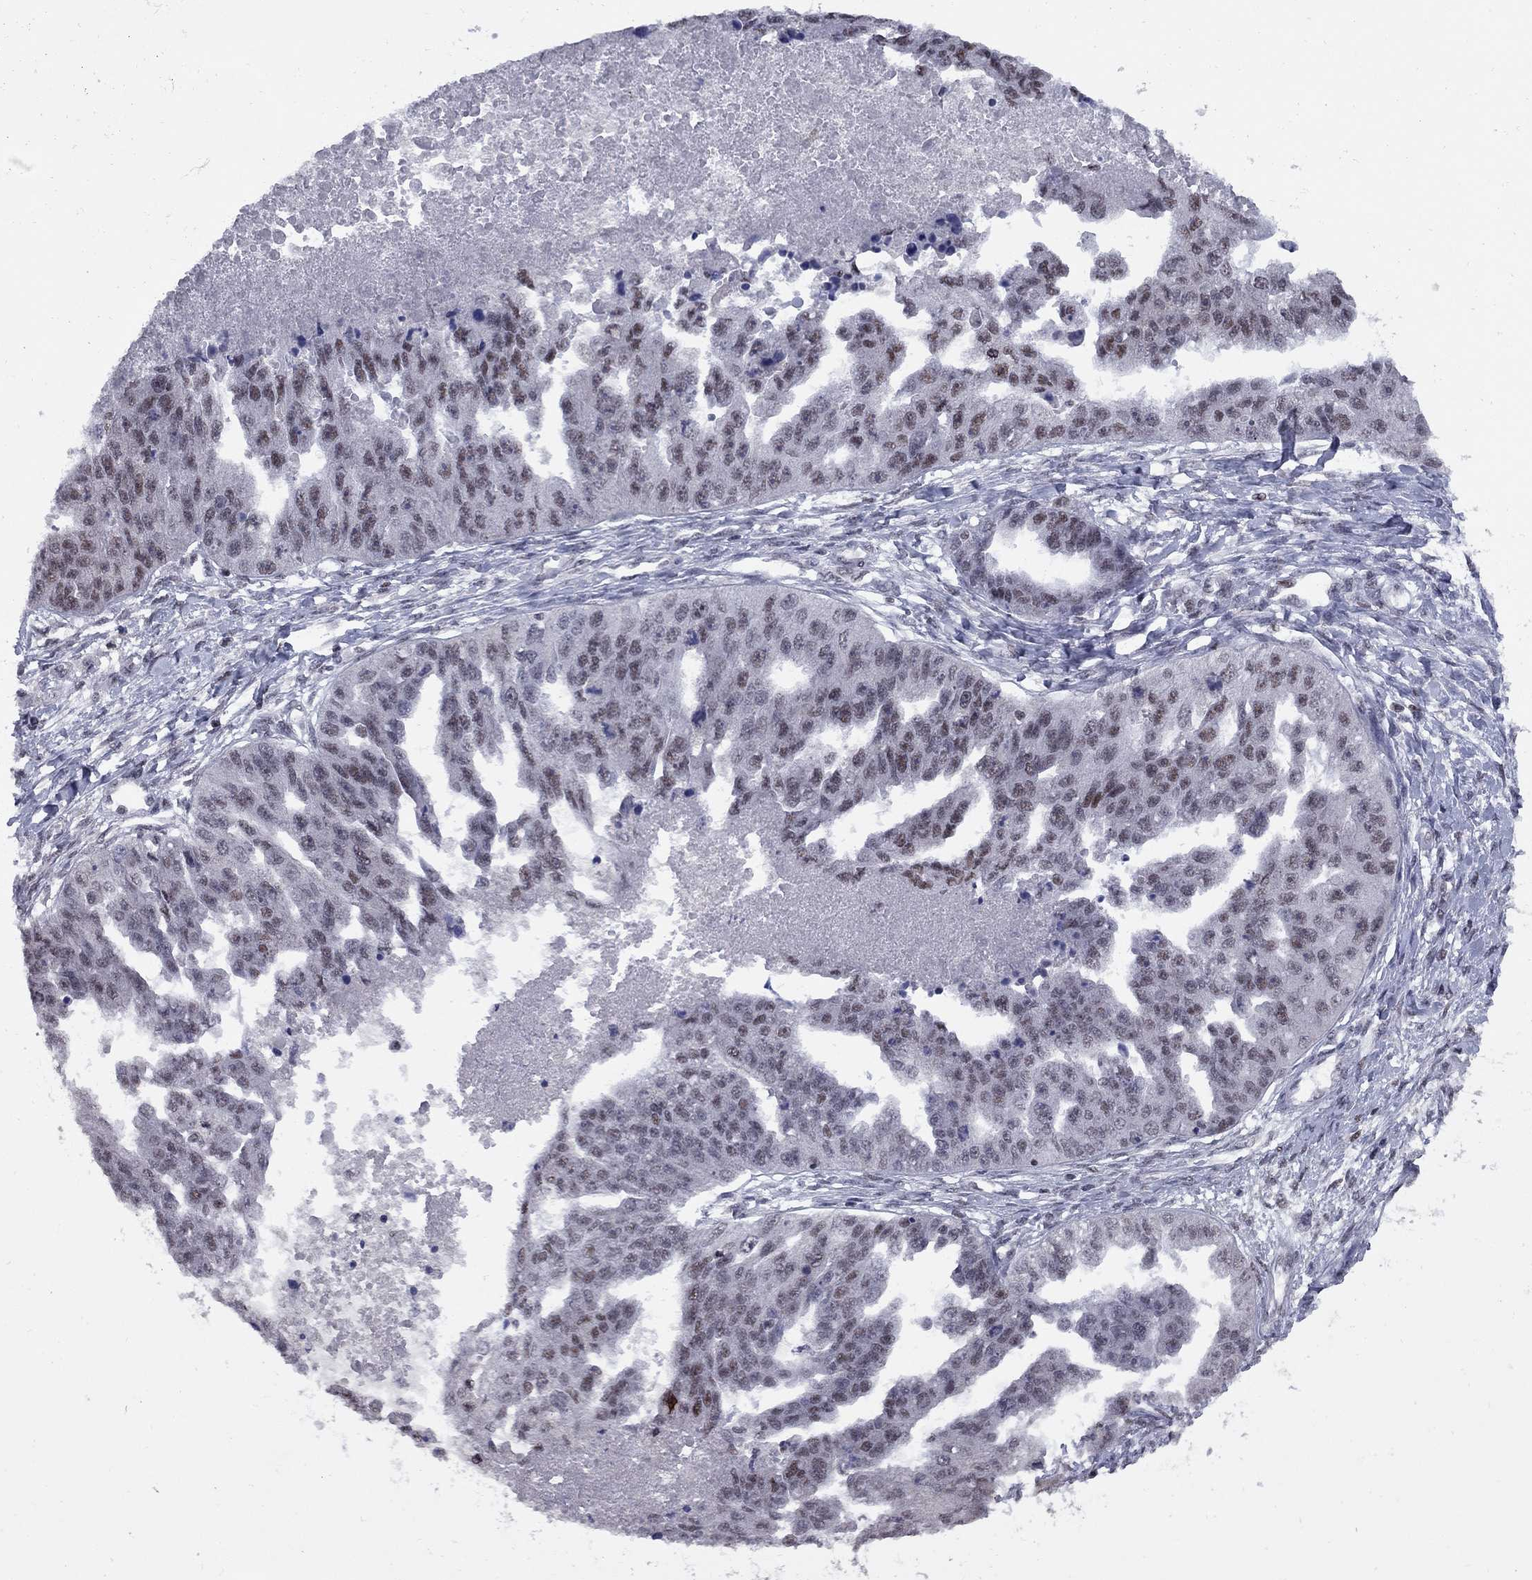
{"staining": {"intensity": "moderate", "quantity": "<25%", "location": "nuclear"}, "tissue": "ovarian cancer", "cell_type": "Tumor cells", "image_type": "cancer", "snomed": [{"axis": "morphology", "description": "Cystadenocarcinoma, serous, NOS"}, {"axis": "topography", "description": "Ovary"}], "caption": "Protein expression by IHC exhibits moderate nuclear positivity in about <25% of tumor cells in ovarian cancer (serous cystadenocarcinoma).", "gene": "TAF9", "patient": {"sex": "female", "age": 58}}